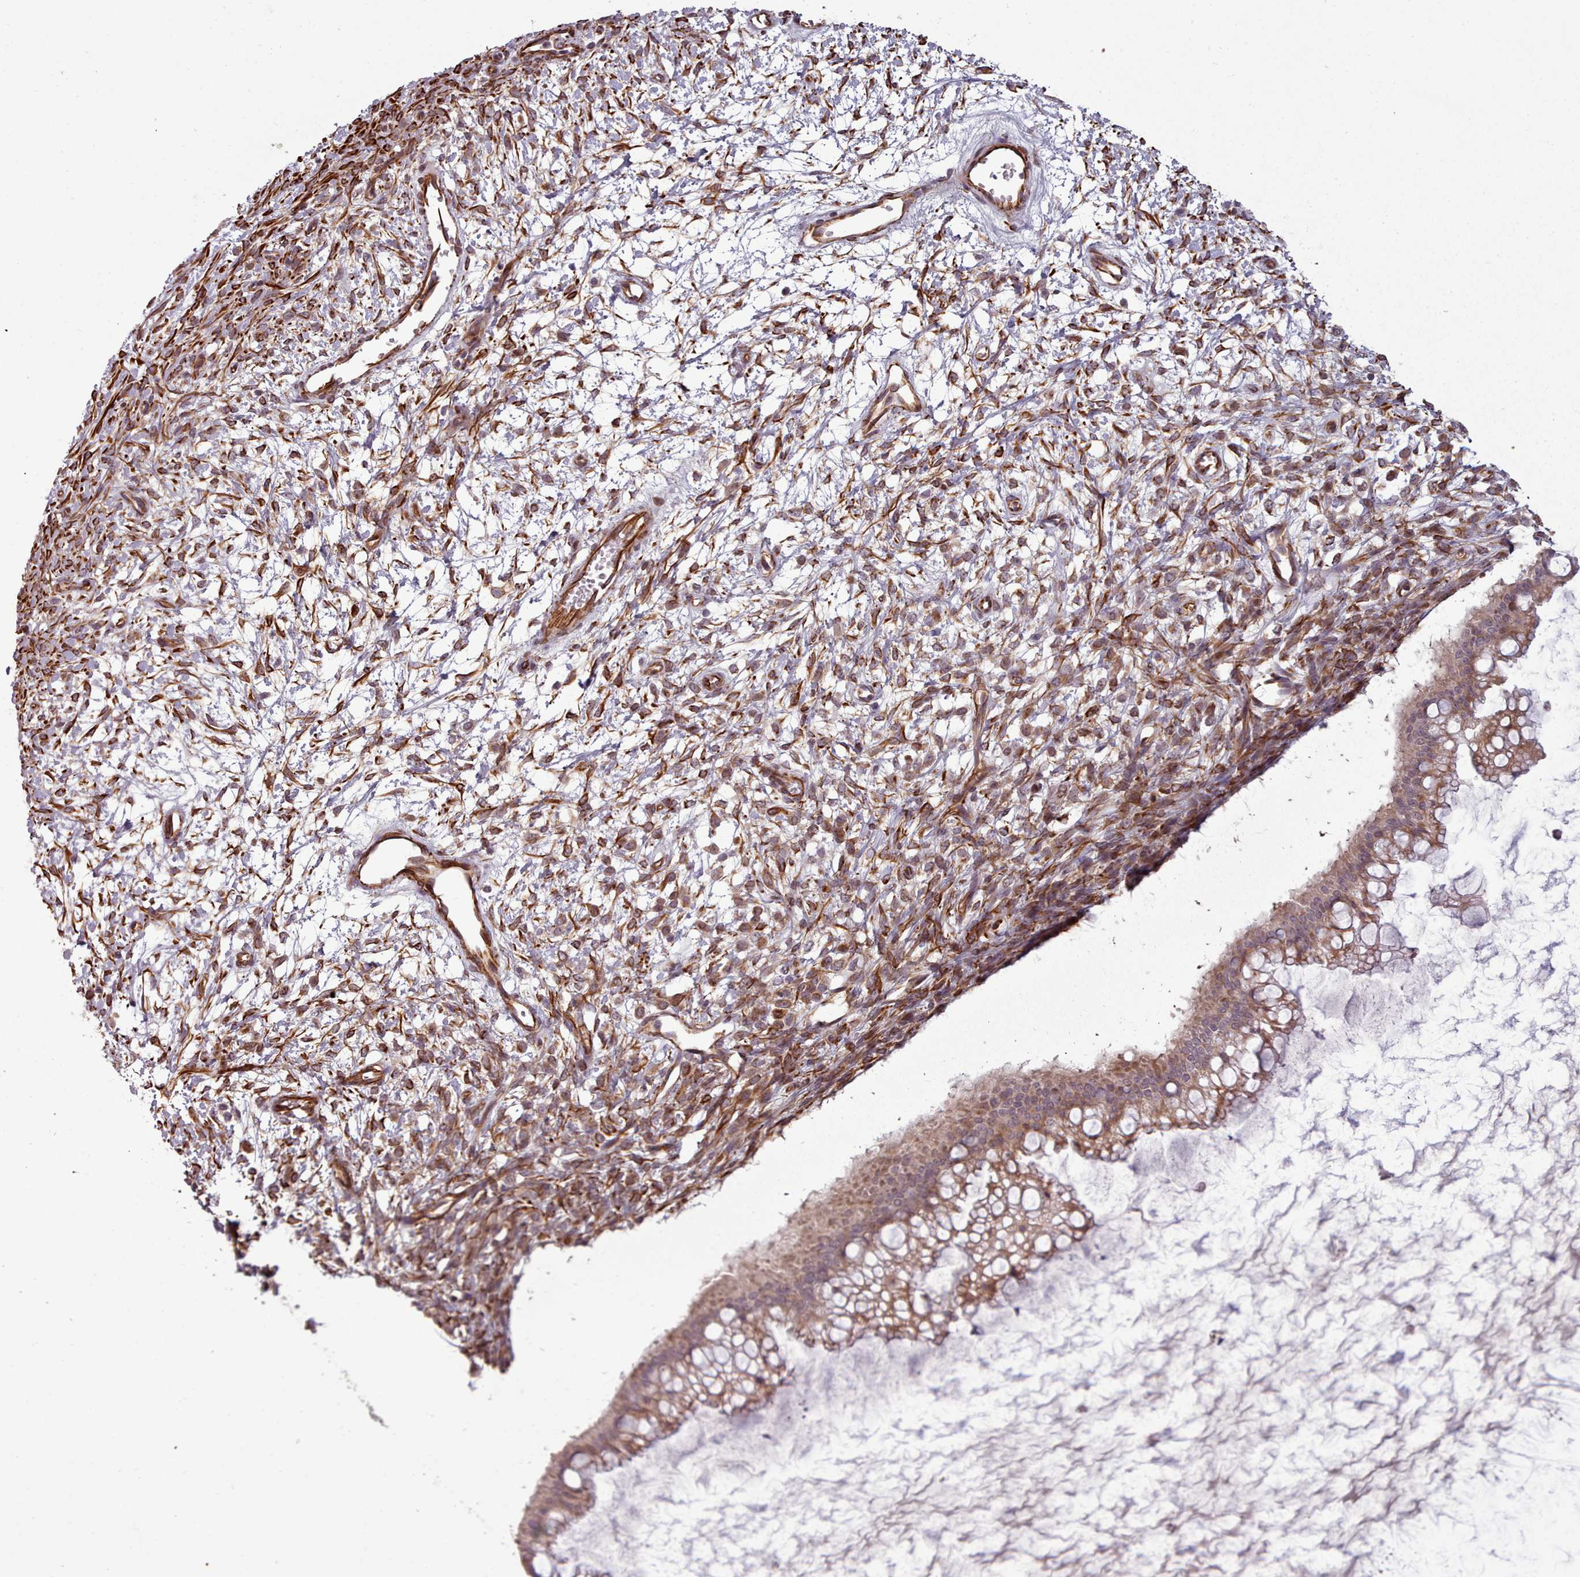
{"staining": {"intensity": "strong", "quantity": ">75%", "location": "cytoplasmic/membranous"}, "tissue": "ovarian cancer", "cell_type": "Tumor cells", "image_type": "cancer", "snomed": [{"axis": "morphology", "description": "Cystadenocarcinoma, mucinous, NOS"}, {"axis": "topography", "description": "Ovary"}], "caption": "The histopathology image demonstrates staining of ovarian cancer (mucinous cystadenocarcinoma), revealing strong cytoplasmic/membranous protein expression (brown color) within tumor cells. The staining was performed using DAB (3,3'-diaminobenzidine), with brown indicating positive protein expression. Nuclei are stained blue with hematoxylin.", "gene": "GBGT1", "patient": {"sex": "female", "age": 73}}